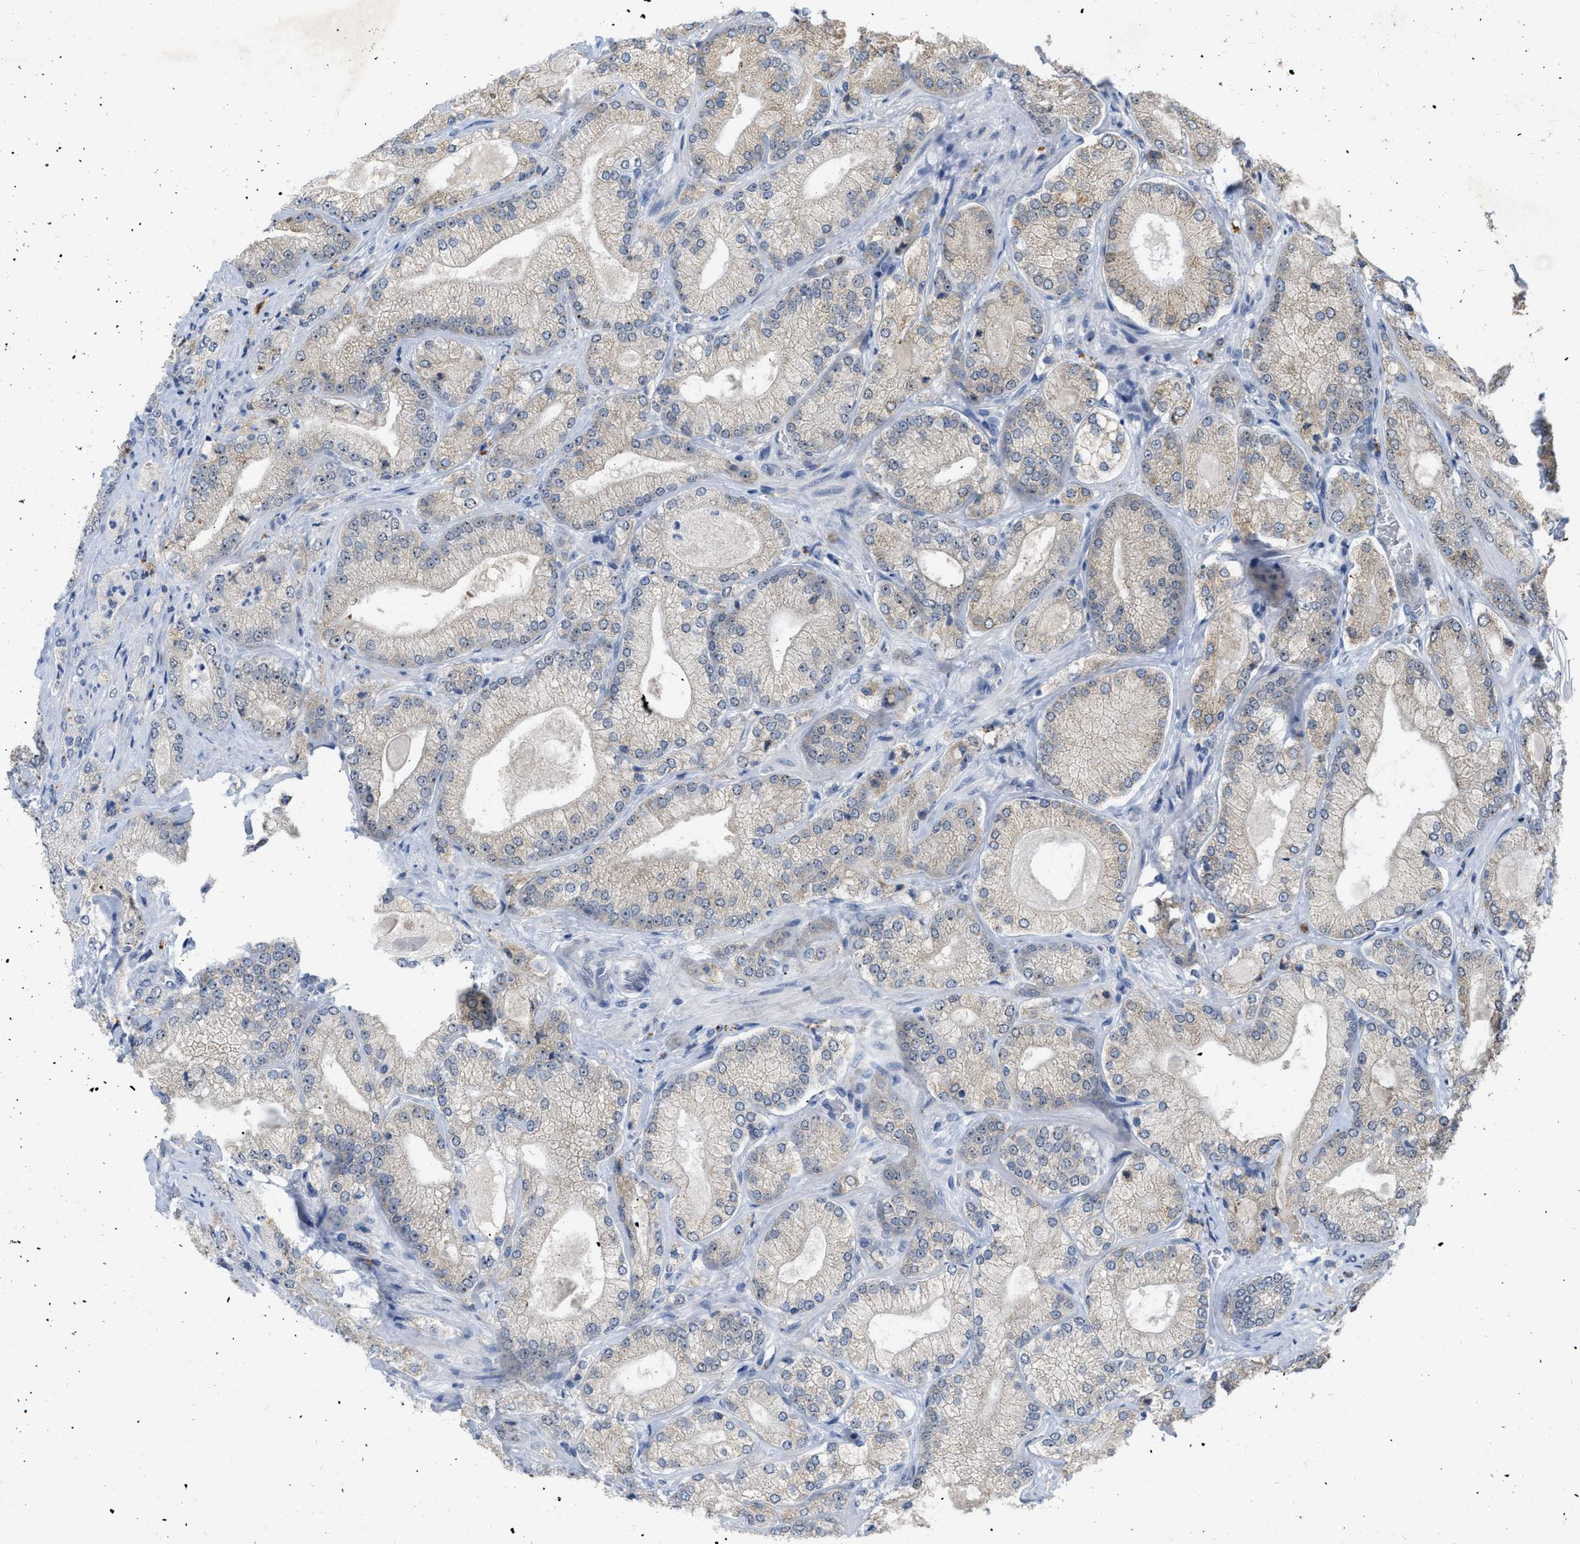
{"staining": {"intensity": "weak", "quantity": "25%-75%", "location": "cytoplasmic/membranous"}, "tissue": "prostate cancer", "cell_type": "Tumor cells", "image_type": "cancer", "snomed": [{"axis": "morphology", "description": "Adenocarcinoma, Low grade"}, {"axis": "topography", "description": "Prostate"}], "caption": "IHC (DAB) staining of human adenocarcinoma (low-grade) (prostate) demonstrates weak cytoplasmic/membranous protein positivity in about 25%-75% of tumor cells.", "gene": "ELAC2", "patient": {"sex": "male", "age": 65}}